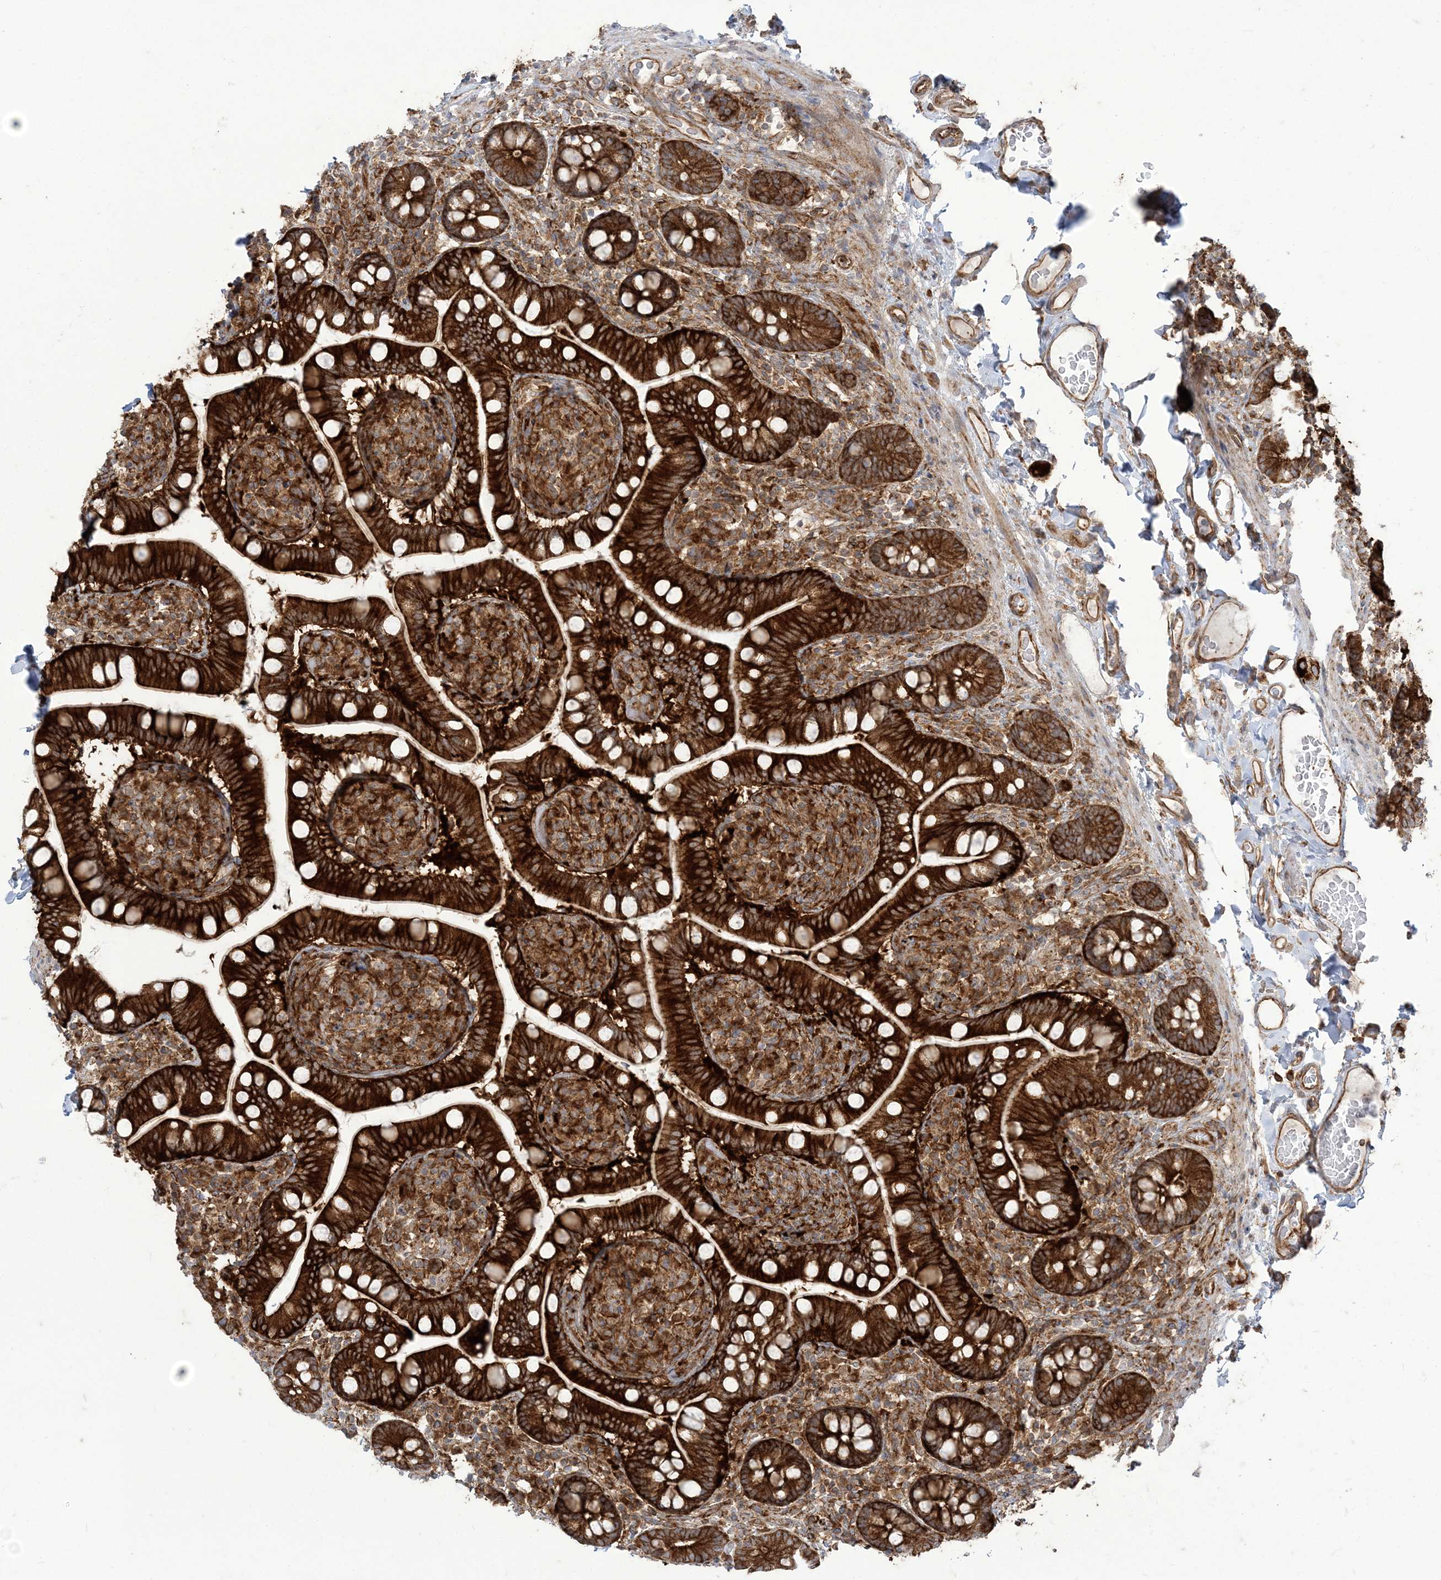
{"staining": {"intensity": "strong", "quantity": ">75%", "location": "cytoplasmic/membranous"}, "tissue": "small intestine", "cell_type": "Glandular cells", "image_type": "normal", "snomed": [{"axis": "morphology", "description": "Normal tissue, NOS"}, {"axis": "topography", "description": "Small intestine"}], "caption": "This micrograph shows IHC staining of unremarkable small intestine, with high strong cytoplasmic/membranous expression in about >75% of glandular cells.", "gene": "DERL3", "patient": {"sex": "female", "age": 64}}